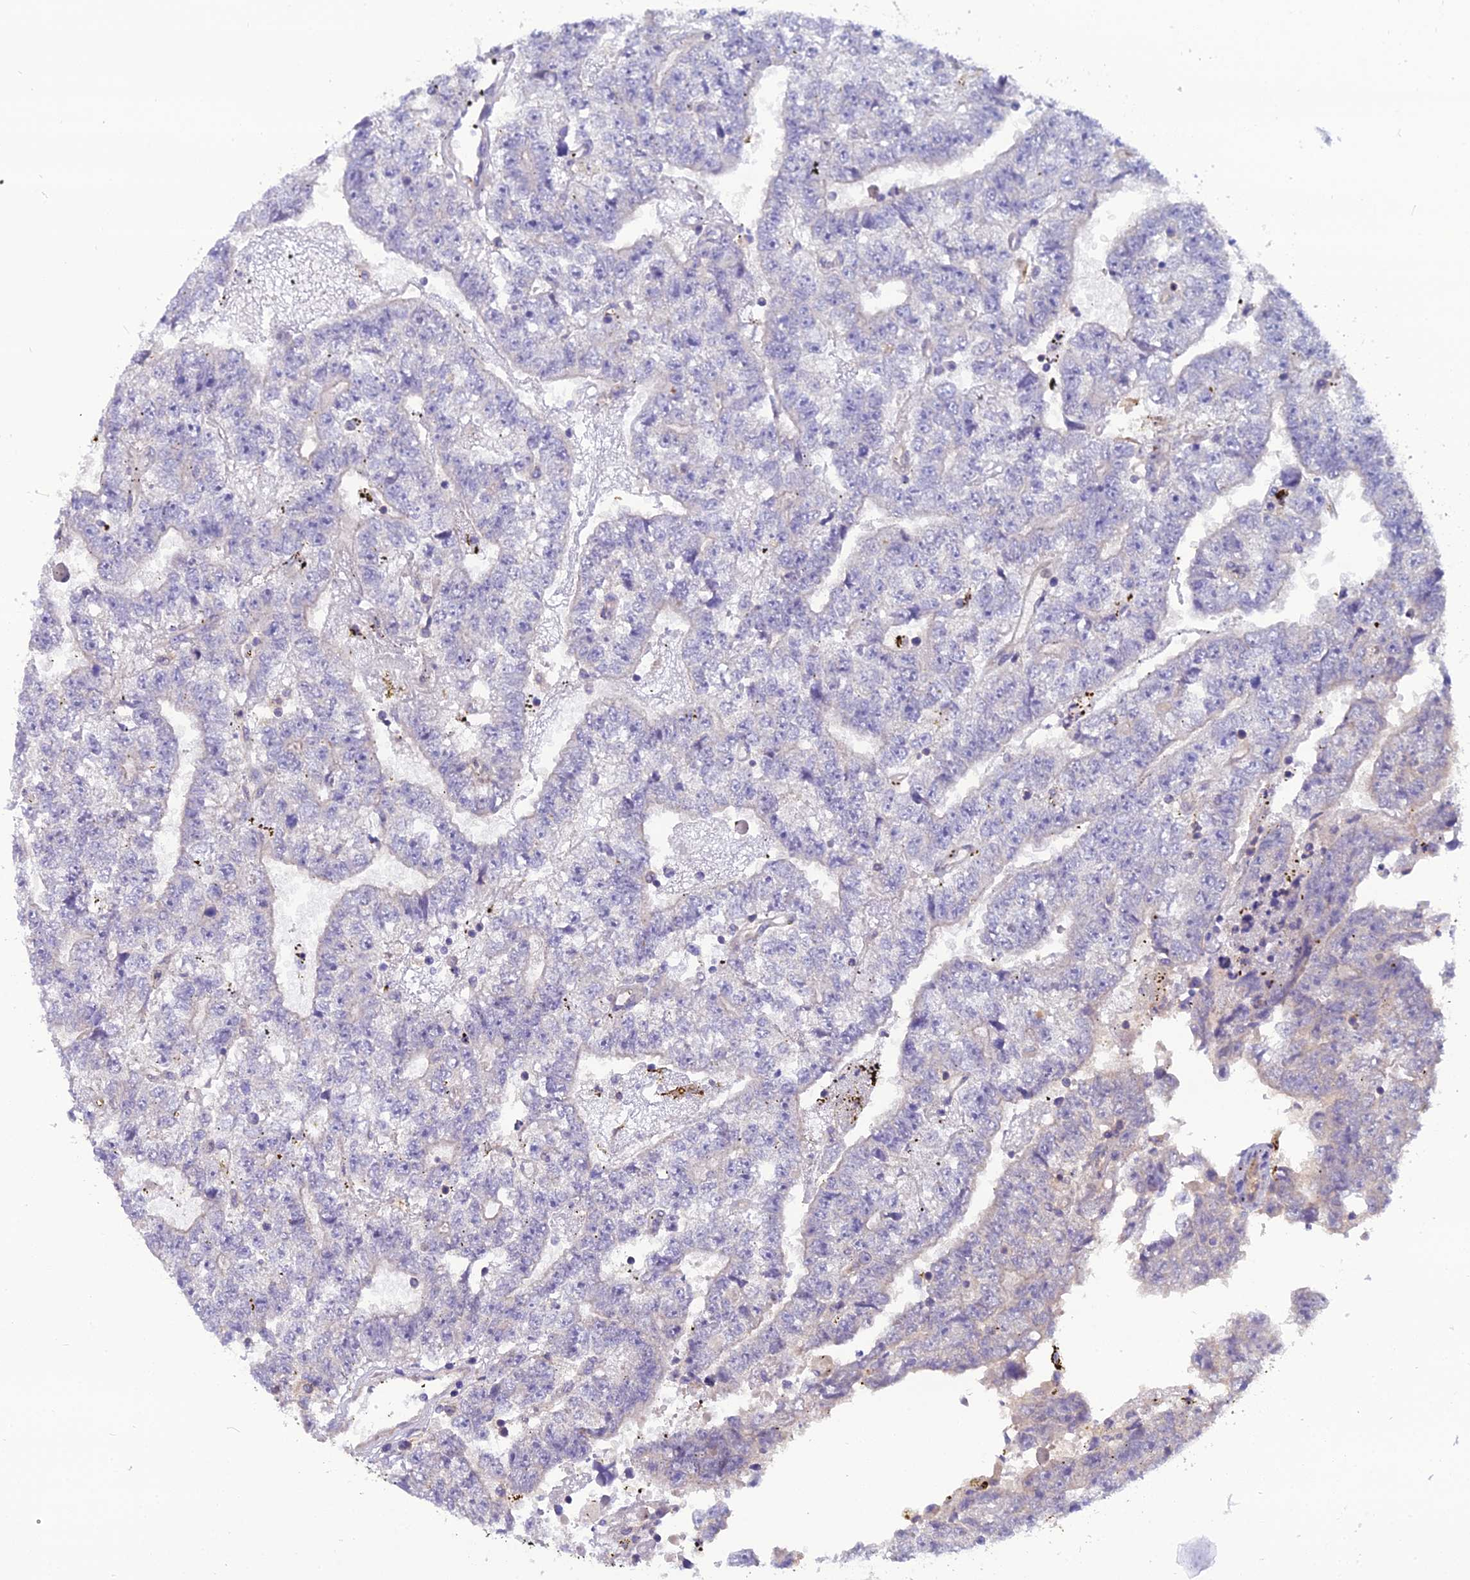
{"staining": {"intensity": "negative", "quantity": "none", "location": "none"}, "tissue": "testis cancer", "cell_type": "Tumor cells", "image_type": "cancer", "snomed": [{"axis": "morphology", "description": "Carcinoma, Embryonal, NOS"}, {"axis": "topography", "description": "Testis"}], "caption": "High power microscopy photomicrograph of an immunohistochemistry (IHC) histopathology image of testis embryonal carcinoma, revealing no significant expression in tumor cells.", "gene": "MVD", "patient": {"sex": "male", "age": 25}}